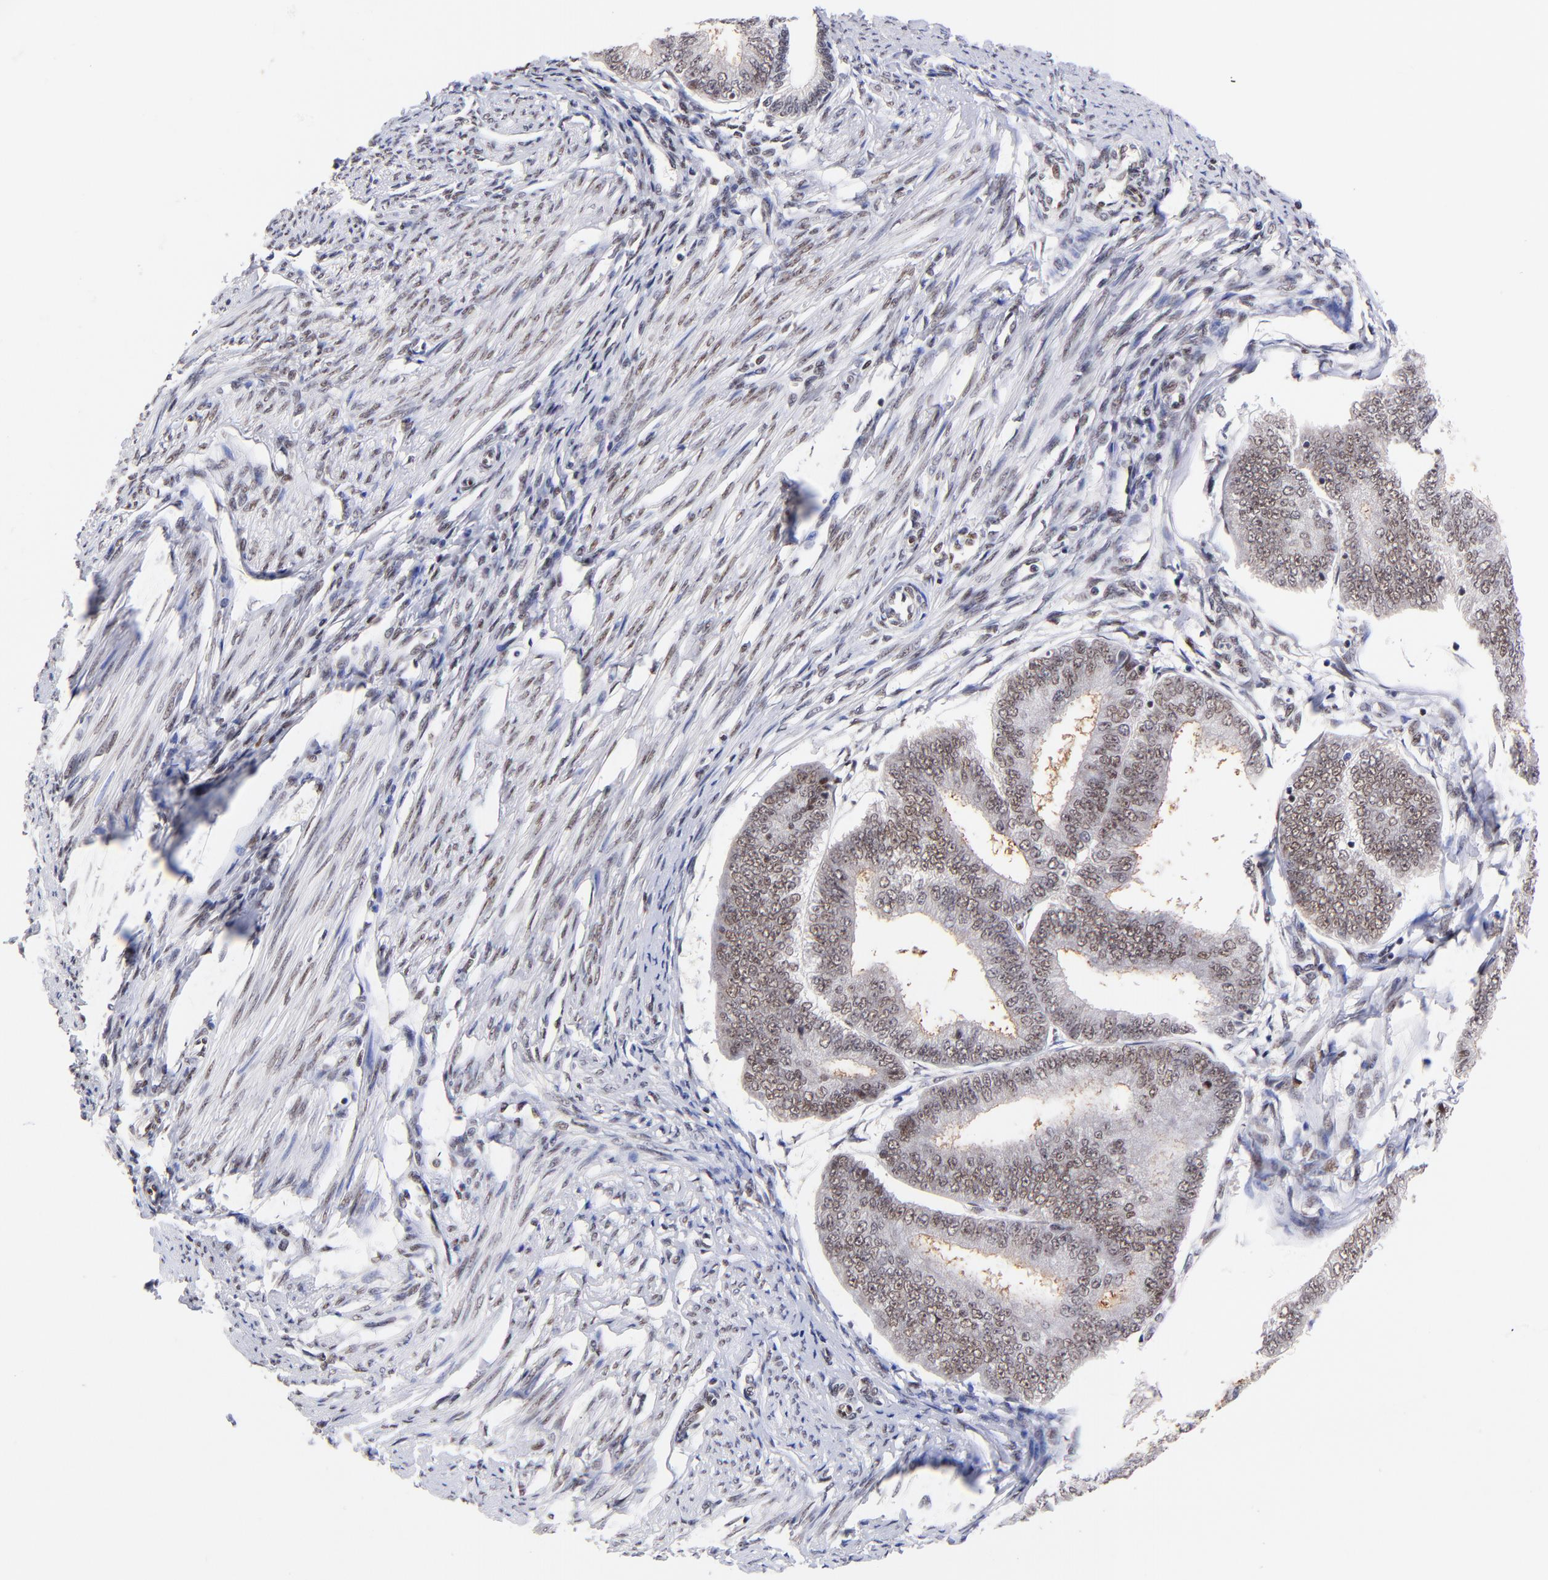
{"staining": {"intensity": "moderate", "quantity": ">75%", "location": "nuclear"}, "tissue": "endometrial cancer", "cell_type": "Tumor cells", "image_type": "cancer", "snomed": [{"axis": "morphology", "description": "Adenocarcinoma, NOS"}, {"axis": "topography", "description": "Endometrium"}], "caption": "The histopathology image shows immunohistochemical staining of endometrial adenocarcinoma. There is moderate nuclear positivity is appreciated in about >75% of tumor cells.", "gene": "MIDEAS", "patient": {"sex": "female", "age": 63}}